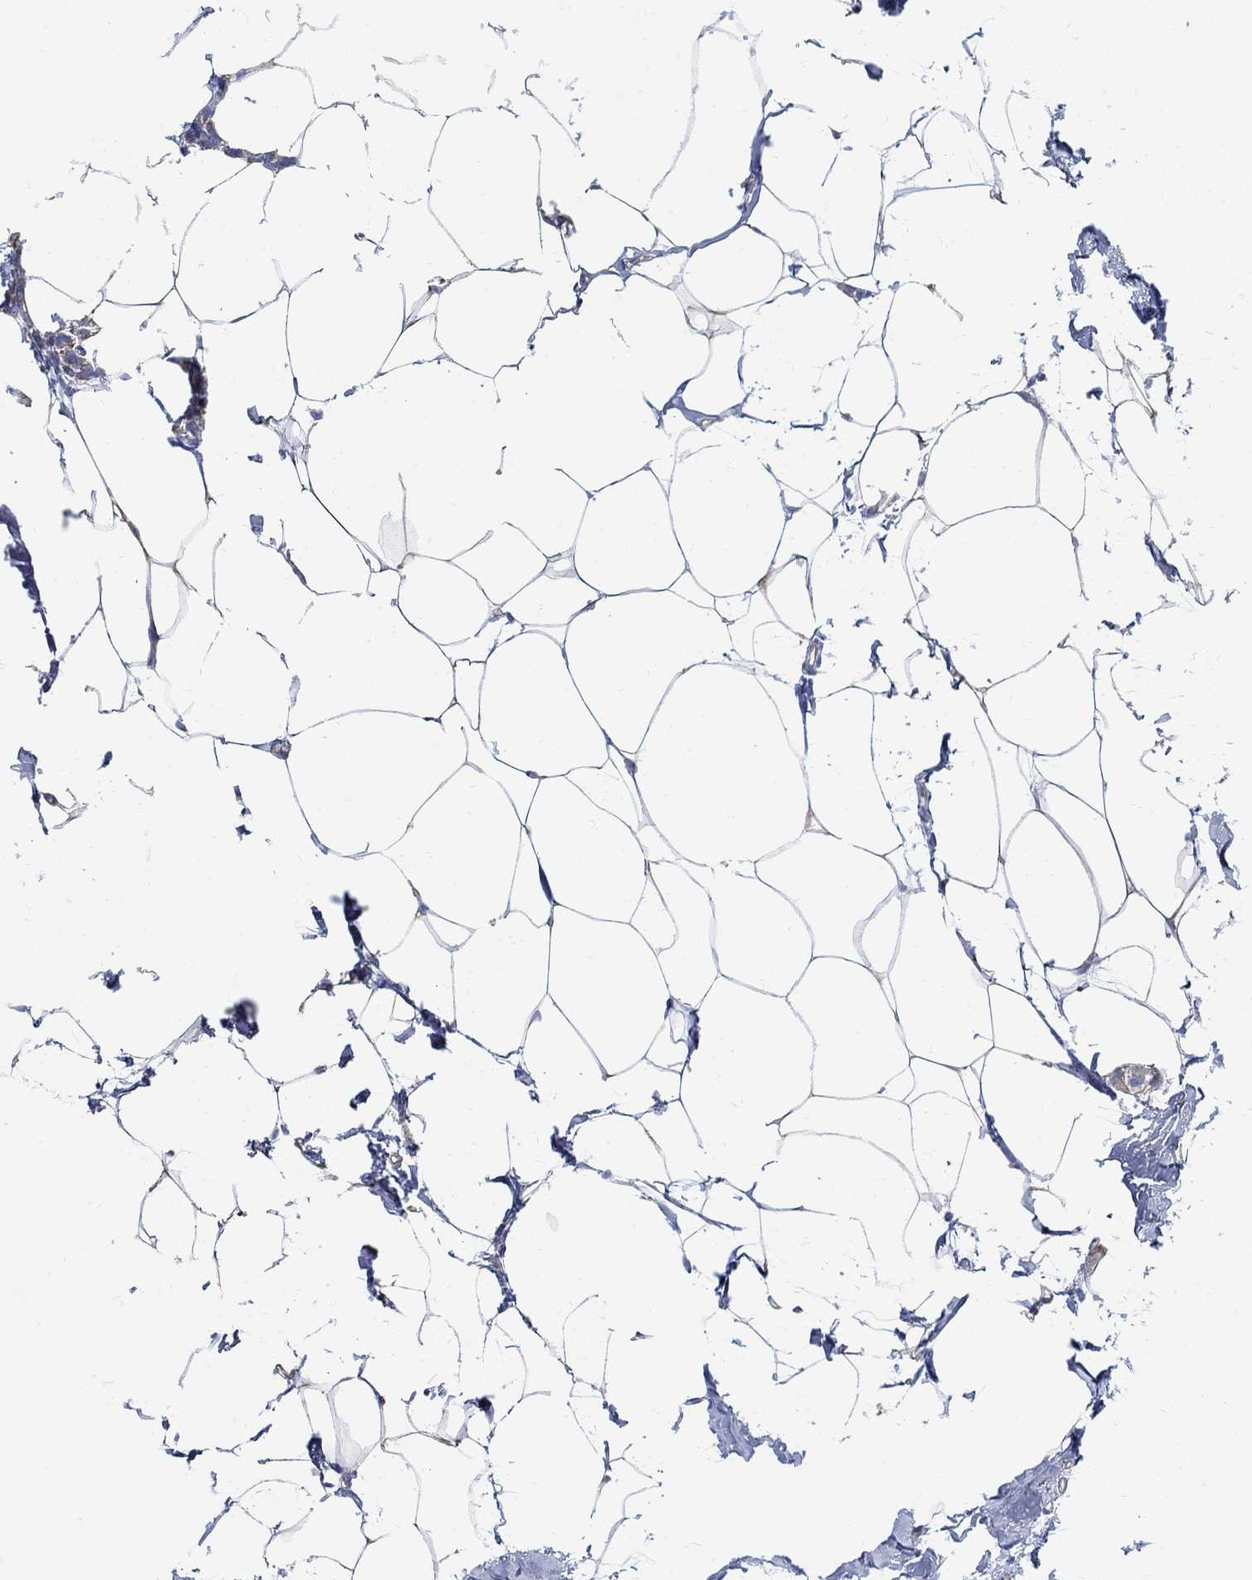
{"staining": {"intensity": "negative", "quantity": "none", "location": "none"}, "tissue": "breast cancer", "cell_type": "Tumor cells", "image_type": "cancer", "snomed": [{"axis": "morphology", "description": "Duct carcinoma"}, {"axis": "topography", "description": "Breast"}], "caption": "Immunohistochemistry of human breast cancer displays no expression in tumor cells.", "gene": "C15orf39", "patient": {"sex": "female", "age": 40}}